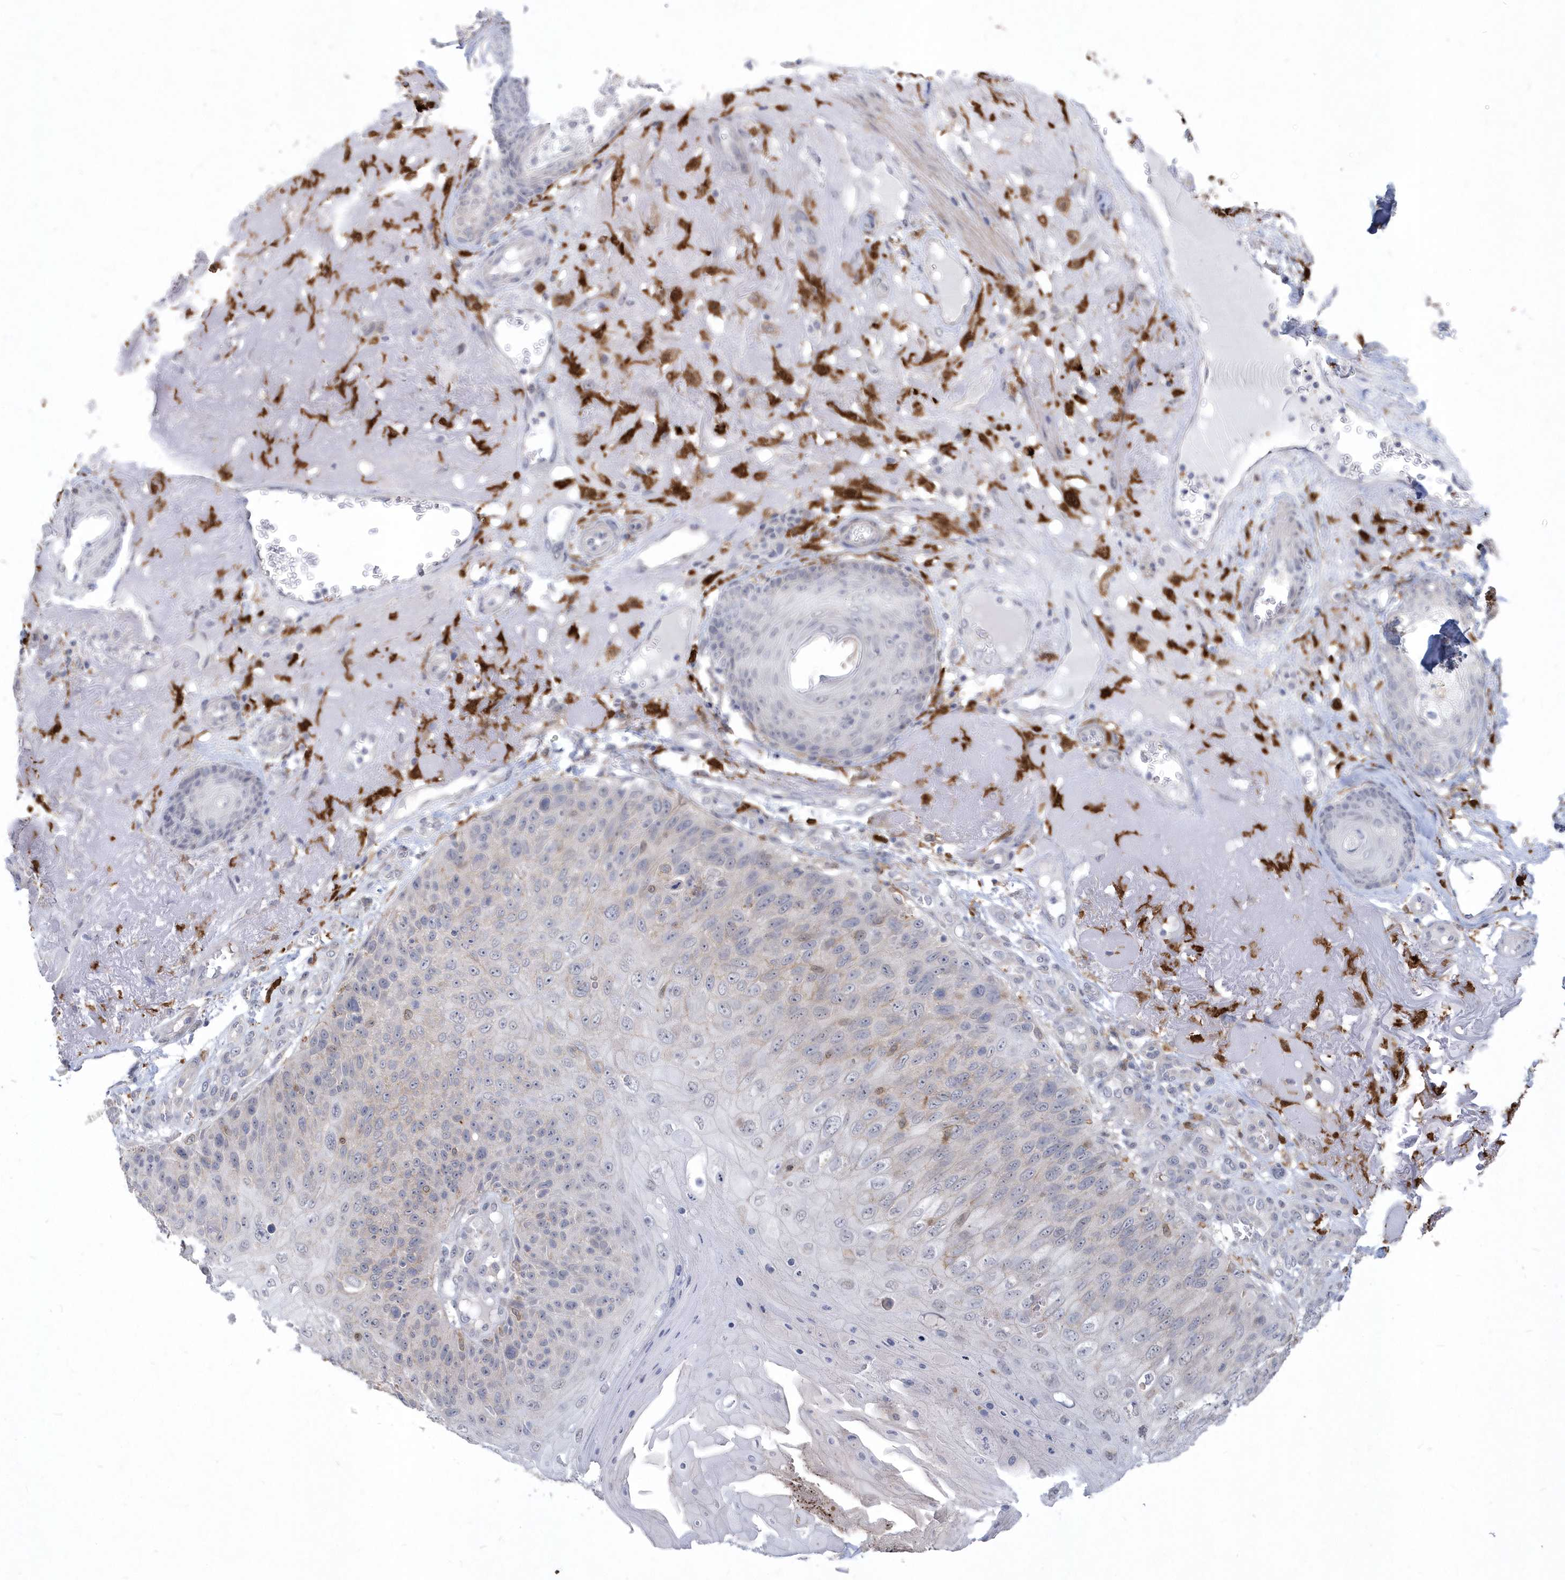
{"staining": {"intensity": "negative", "quantity": "none", "location": "none"}, "tissue": "skin cancer", "cell_type": "Tumor cells", "image_type": "cancer", "snomed": [{"axis": "morphology", "description": "Squamous cell carcinoma, NOS"}, {"axis": "topography", "description": "Skin"}], "caption": "The image displays no staining of tumor cells in skin cancer.", "gene": "TSPEAR", "patient": {"sex": "female", "age": 88}}